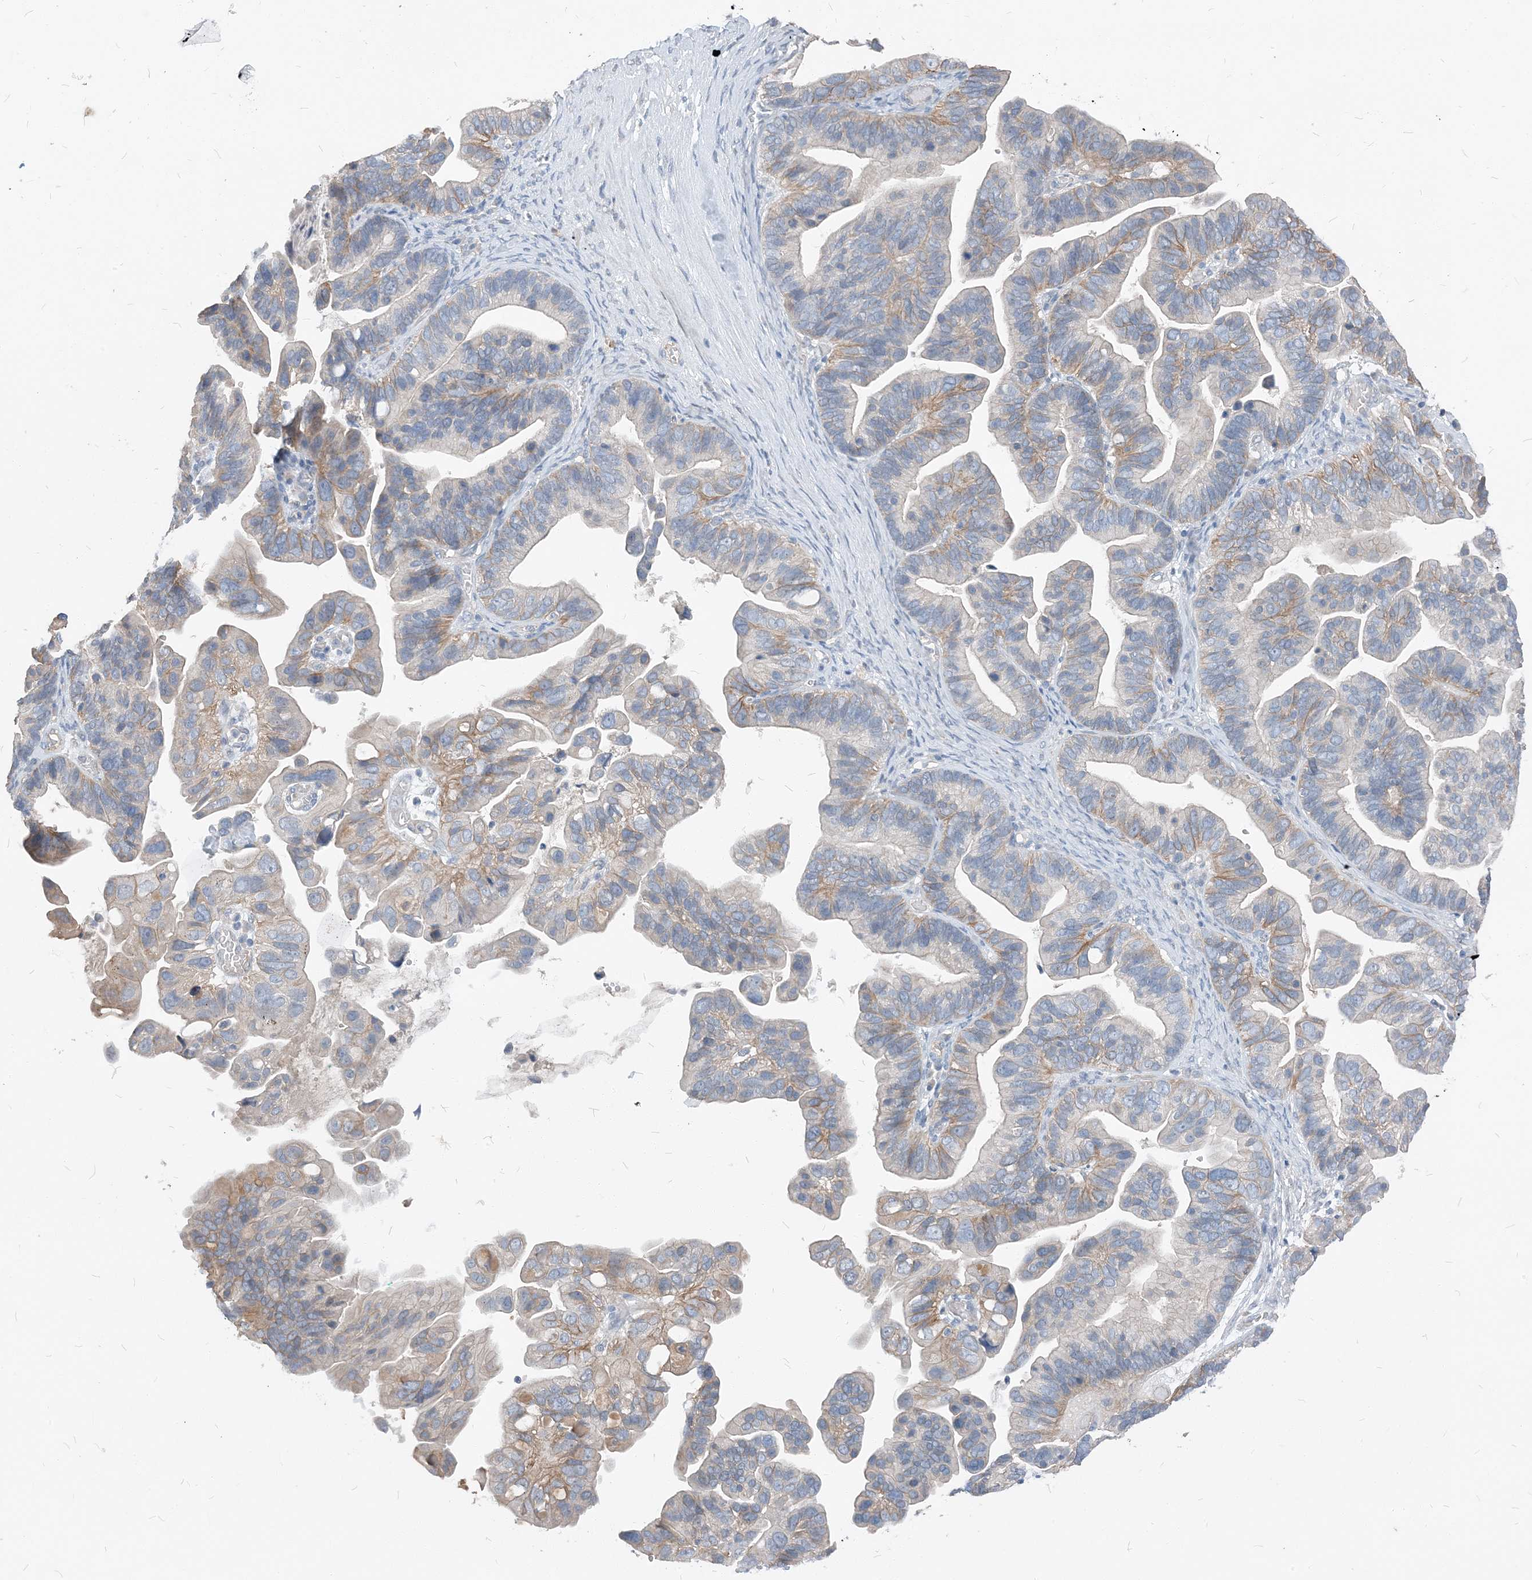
{"staining": {"intensity": "weak", "quantity": "25%-75%", "location": "cytoplasmic/membranous"}, "tissue": "ovarian cancer", "cell_type": "Tumor cells", "image_type": "cancer", "snomed": [{"axis": "morphology", "description": "Cystadenocarcinoma, serous, NOS"}, {"axis": "topography", "description": "Ovary"}], "caption": "Immunohistochemistry (DAB (3,3'-diaminobenzidine)) staining of human ovarian serous cystadenocarcinoma reveals weak cytoplasmic/membranous protein expression in approximately 25%-75% of tumor cells.", "gene": "NCOA7", "patient": {"sex": "female", "age": 56}}